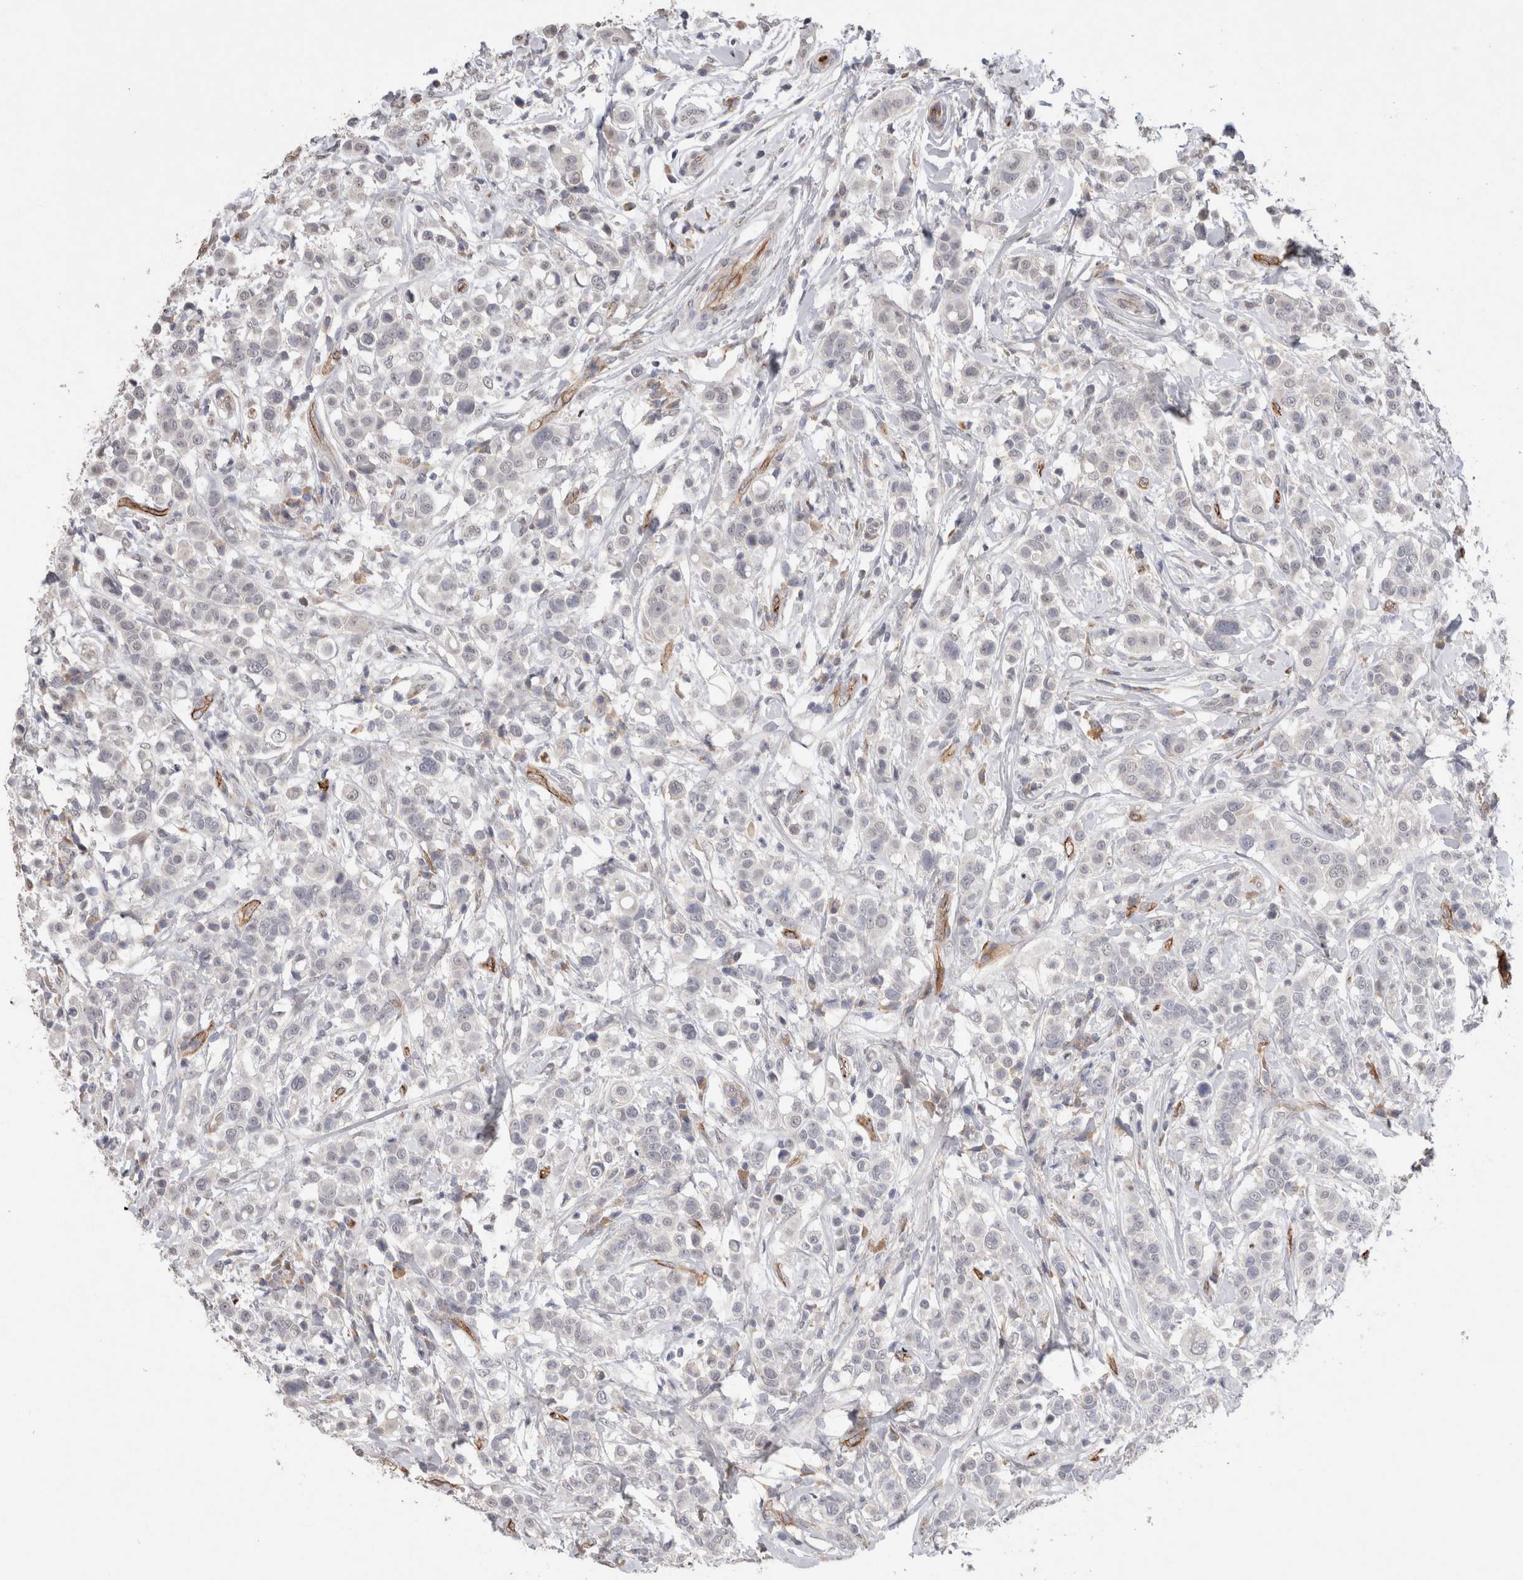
{"staining": {"intensity": "negative", "quantity": "none", "location": "none"}, "tissue": "breast cancer", "cell_type": "Tumor cells", "image_type": "cancer", "snomed": [{"axis": "morphology", "description": "Duct carcinoma"}, {"axis": "topography", "description": "Breast"}], "caption": "Immunohistochemistry micrograph of neoplastic tissue: breast cancer stained with DAB exhibits no significant protein expression in tumor cells.", "gene": "CDH13", "patient": {"sex": "female", "age": 27}}